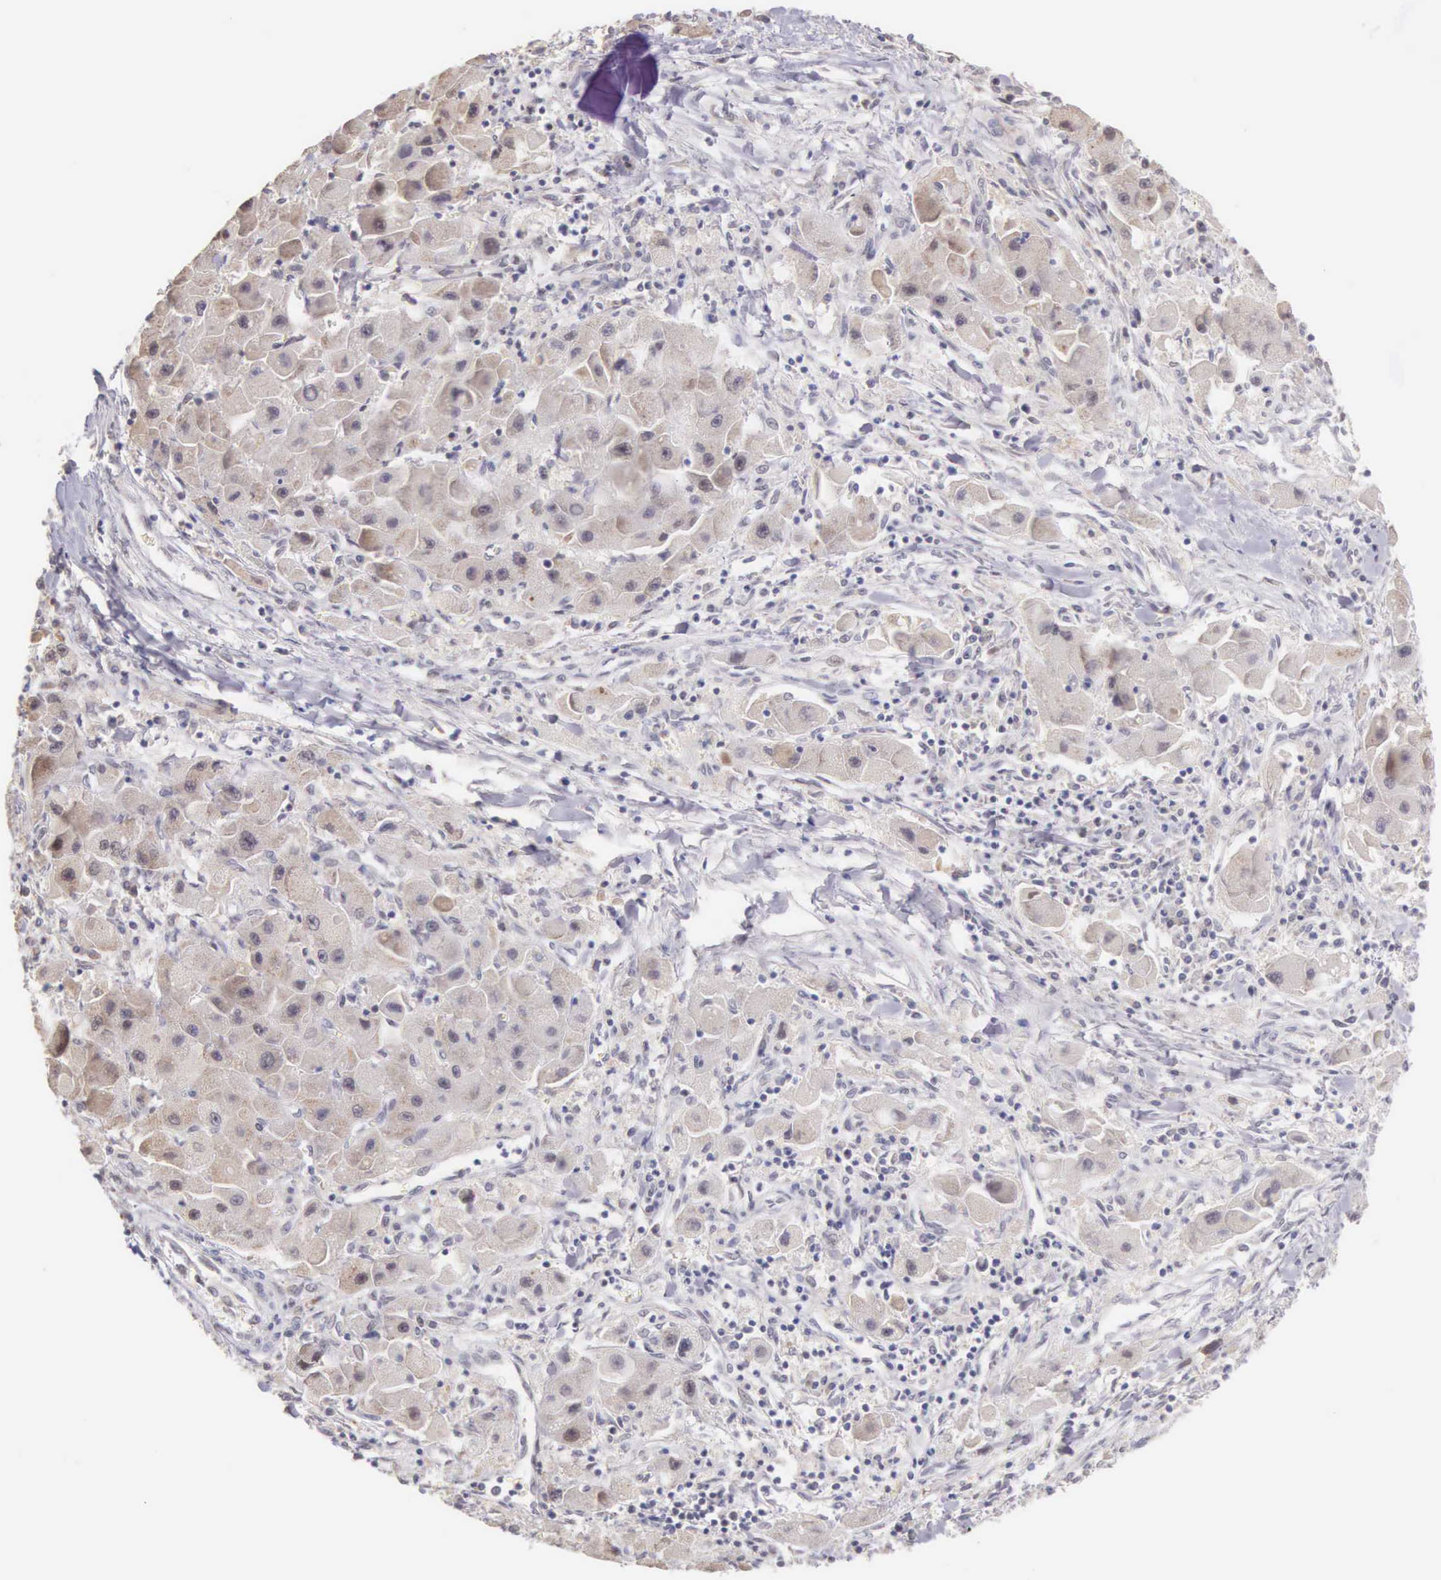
{"staining": {"intensity": "moderate", "quantity": "25%-75%", "location": "cytoplasmic/membranous"}, "tissue": "liver cancer", "cell_type": "Tumor cells", "image_type": "cancer", "snomed": [{"axis": "morphology", "description": "Carcinoma, Hepatocellular, NOS"}, {"axis": "topography", "description": "Liver"}], "caption": "About 25%-75% of tumor cells in human liver cancer show moderate cytoplasmic/membranous protein expression as visualized by brown immunohistochemical staining.", "gene": "HMGXB4", "patient": {"sex": "male", "age": 24}}